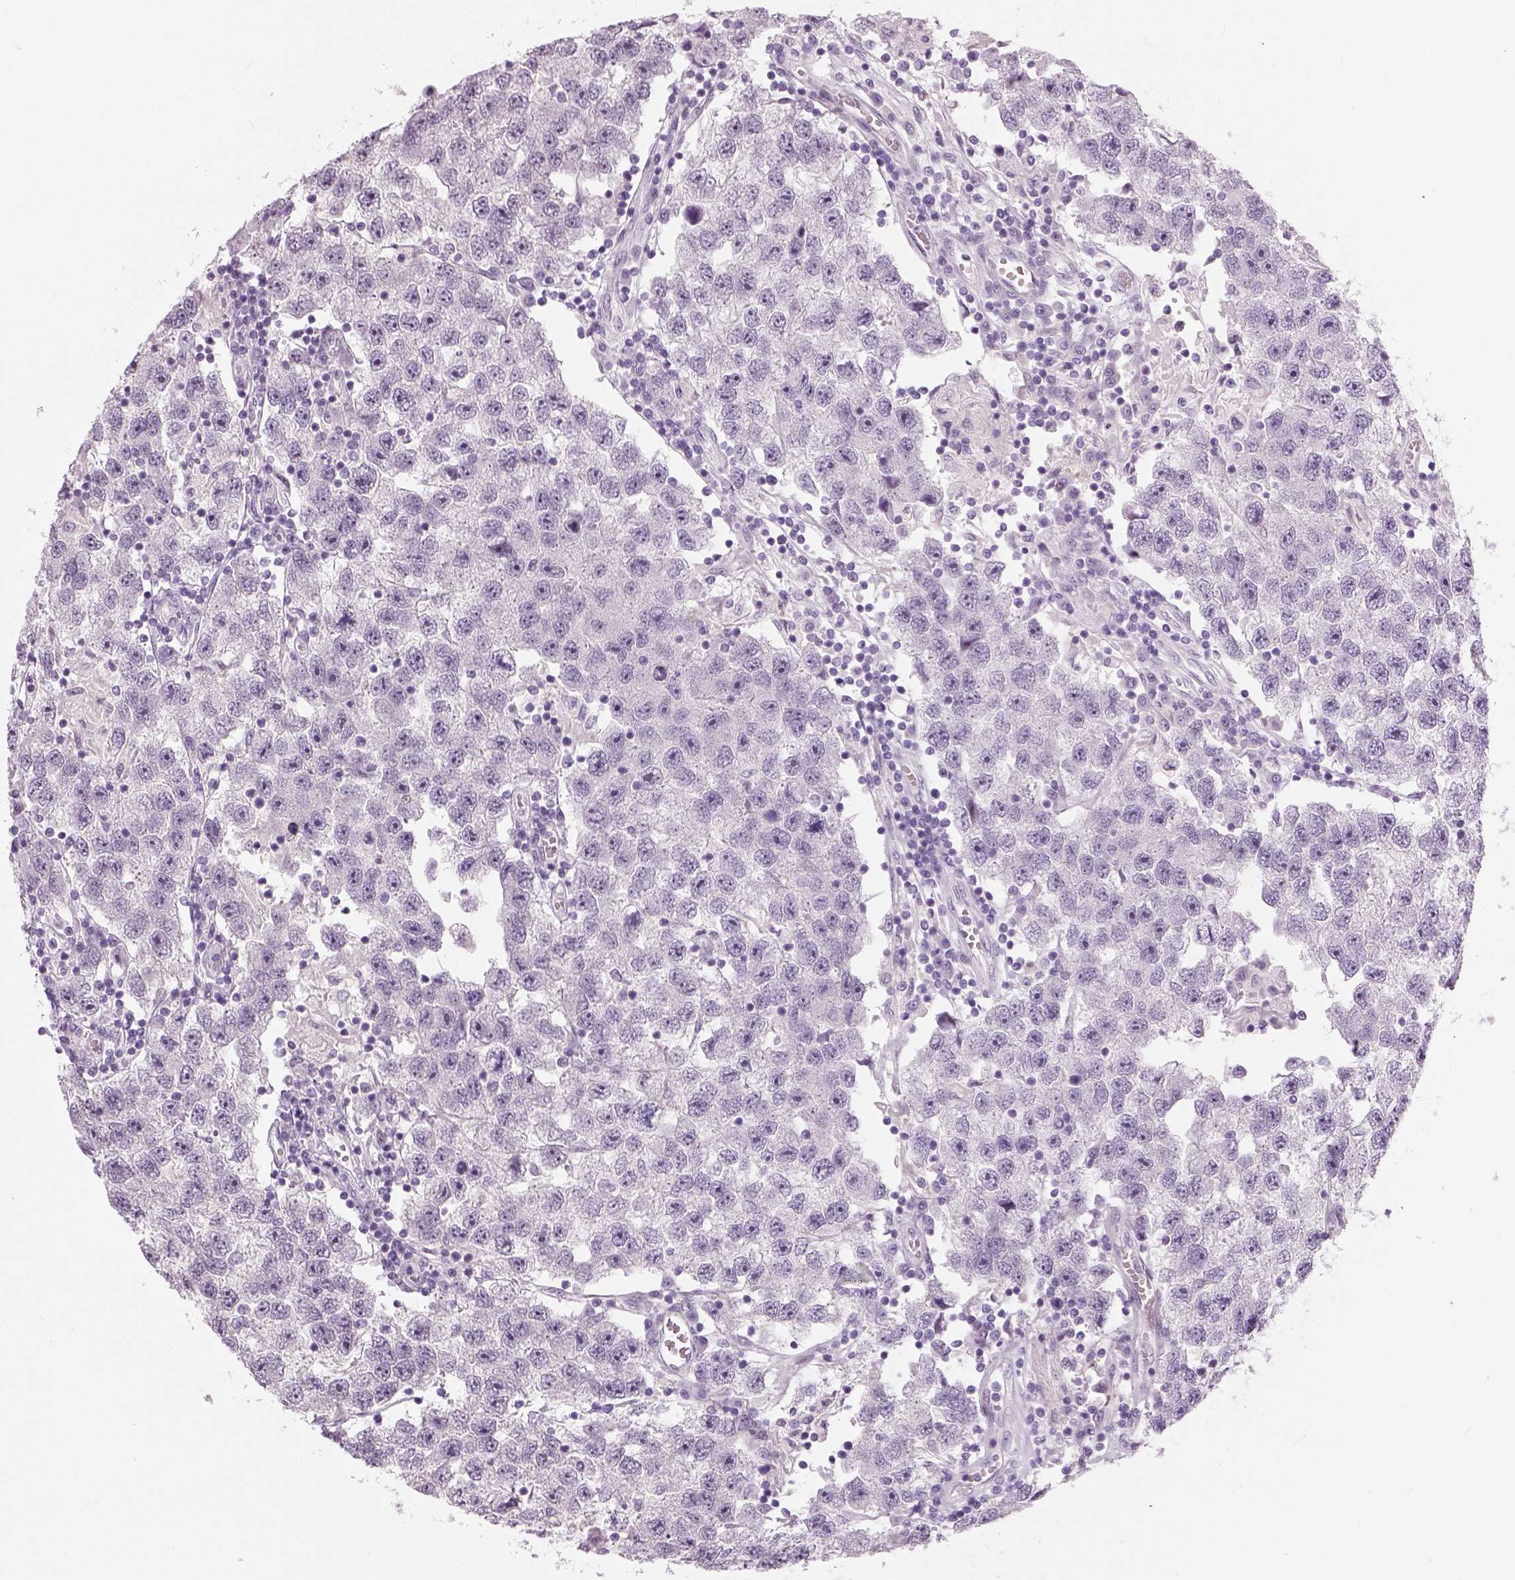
{"staining": {"intensity": "negative", "quantity": "none", "location": "none"}, "tissue": "testis cancer", "cell_type": "Tumor cells", "image_type": "cancer", "snomed": [{"axis": "morphology", "description": "Seminoma, NOS"}, {"axis": "topography", "description": "Testis"}], "caption": "An image of testis seminoma stained for a protein demonstrates no brown staining in tumor cells.", "gene": "NECAB1", "patient": {"sex": "male", "age": 26}}